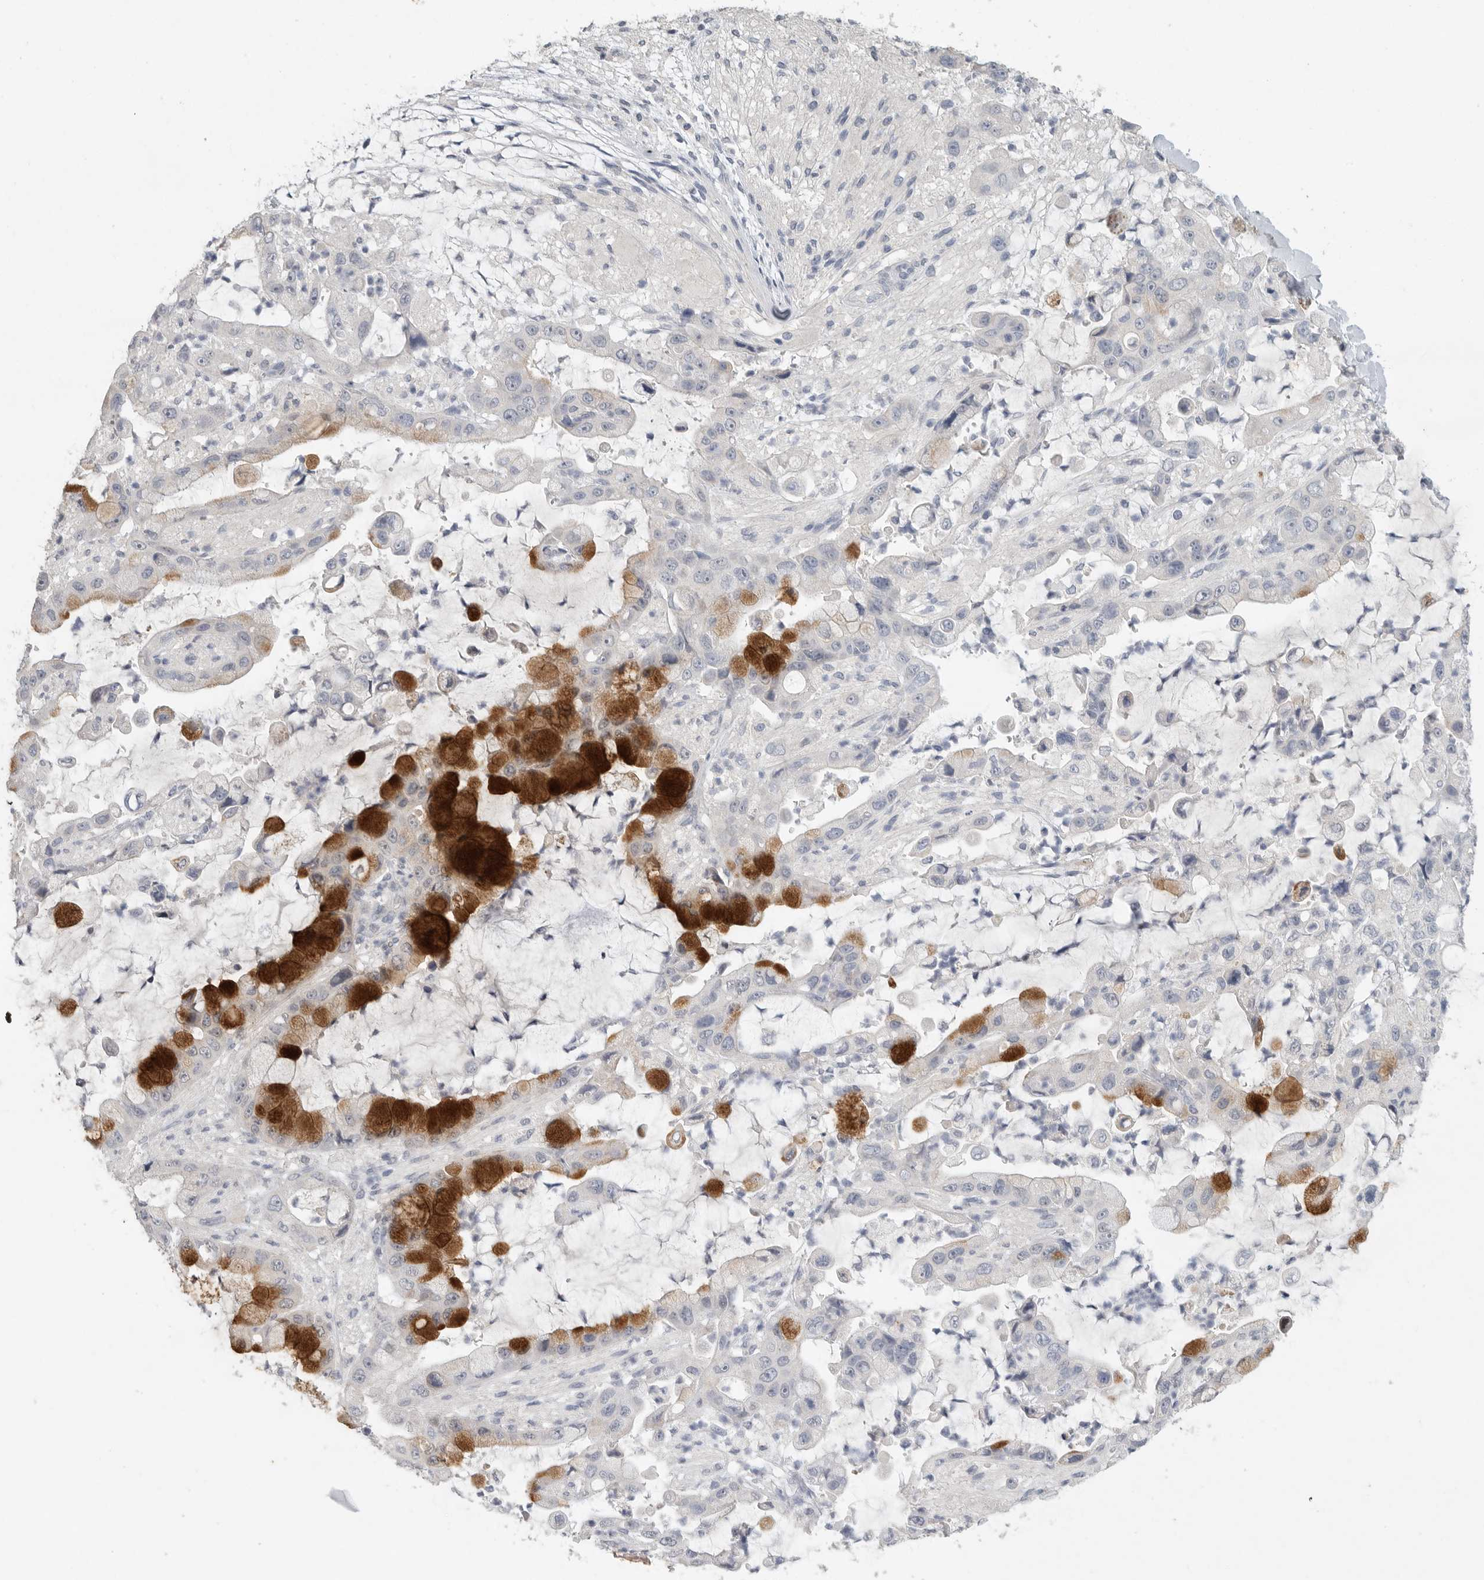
{"staining": {"intensity": "strong", "quantity": "<25%", "location": "cytoplasmic/membranous"}, "tissue": "liver cancer", "cell_type": "Tumor cells", "image_type": "cancer", "snomed": [{"axis": "morphology", "description": "Cholangiocarcinoma"}, {"axis": "topography", "description": "Liver"}], "caption": "This photomicrograph reveals IHC staining of cholangiocarcinoma (liver), with medium strong cytoplasmic/membranous expression in about <25% of tumor cells.", "gene": "REG4", "patient": {"sex": "female", "age": 54}}